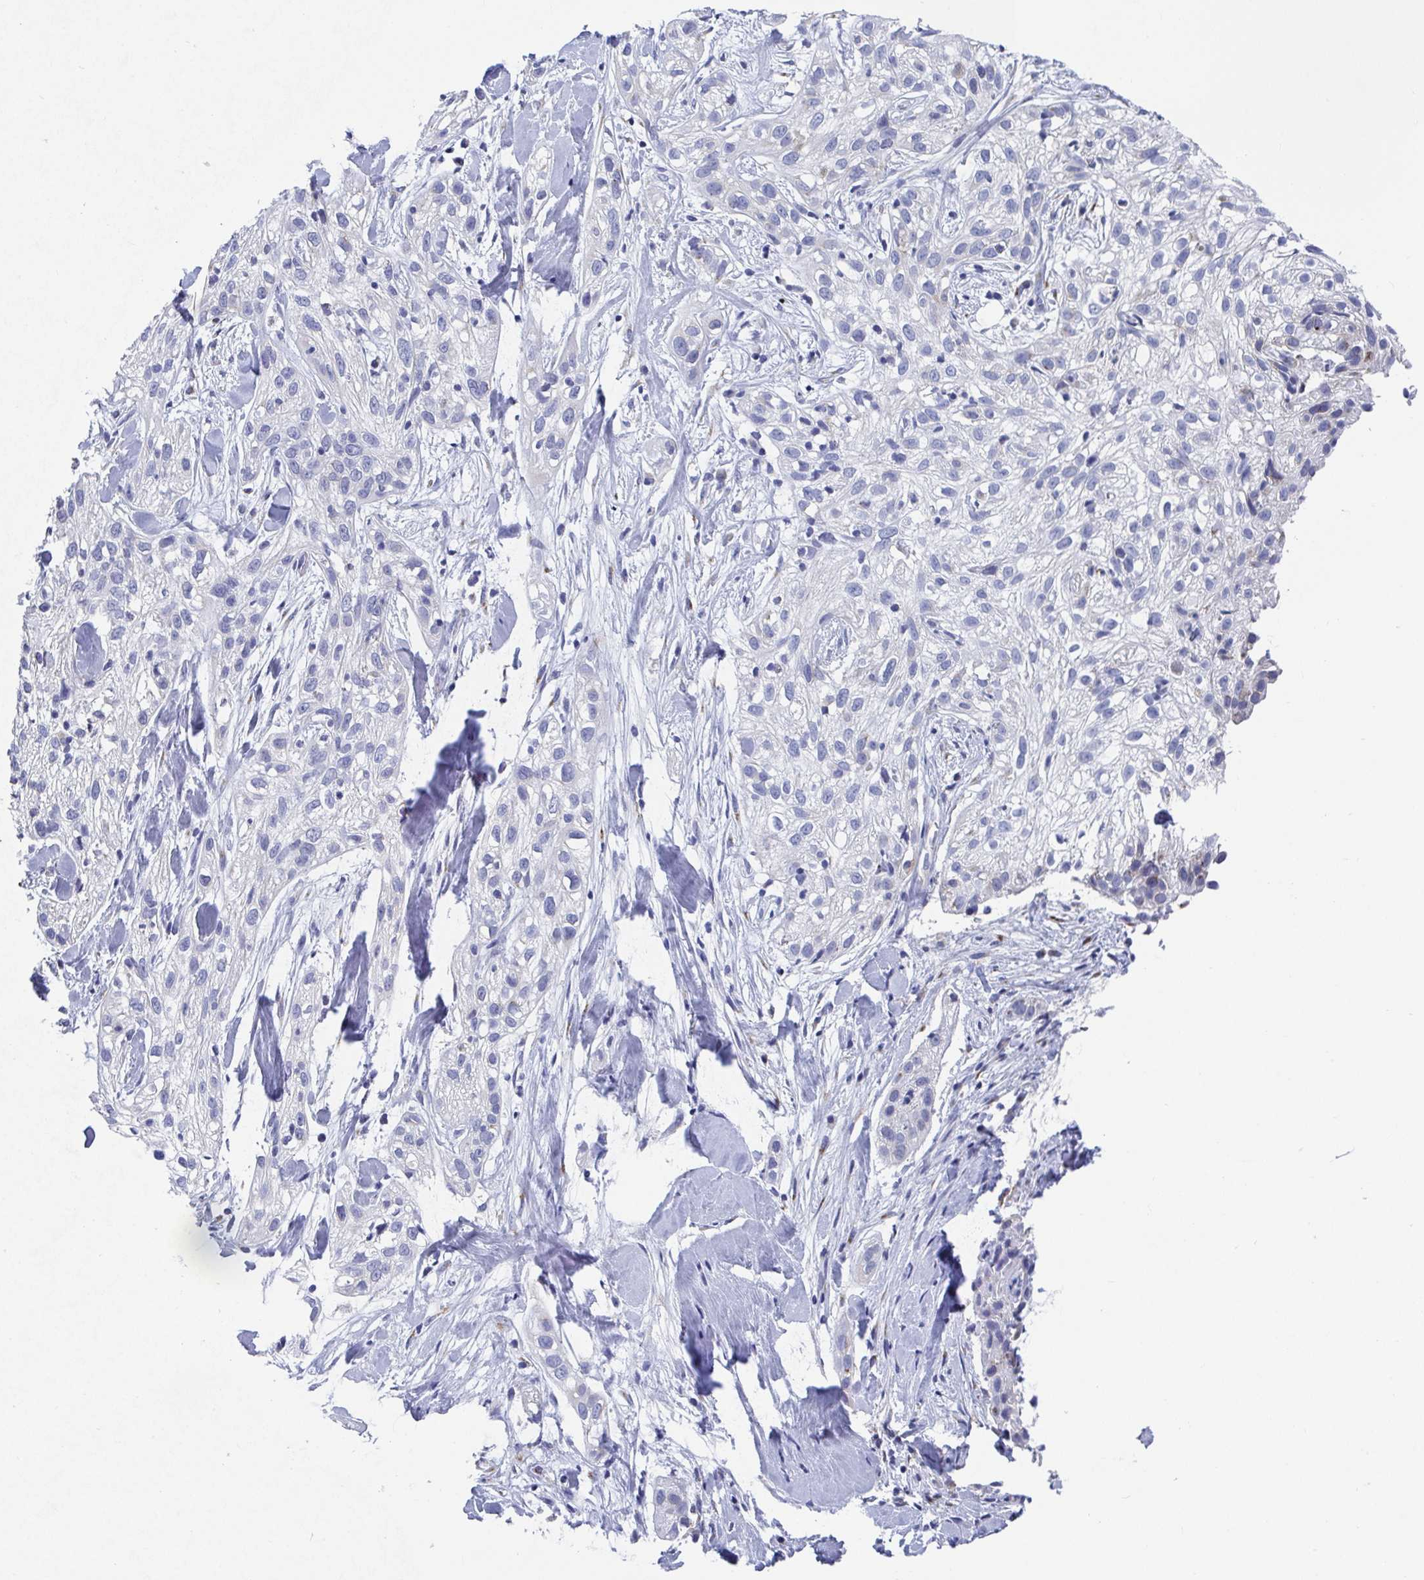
{"staining": {"intensity": "negative", "quantity": "none", "location": "none"}, "tissue": "skin cancer", "cell_type": "Tumor cells", "image_type": "cancer", "snomed": [{"axis": "morphology", "description": "Squamous cell carcinoma, NOS"}, {"axis": "topography", "description": "Skin"}], "caption": "The immunohistochemistry histopathology image has no significant staining in tumor cells of skin squamous cell carcinoma tissue. (Stains: DAB immunohistochemistry with hematoxylin counter stain, Microscopy: brightfield microscopy at high magnification).", "gene": "TAS2R39", "patient": {"sex": "male", "age": 82}}